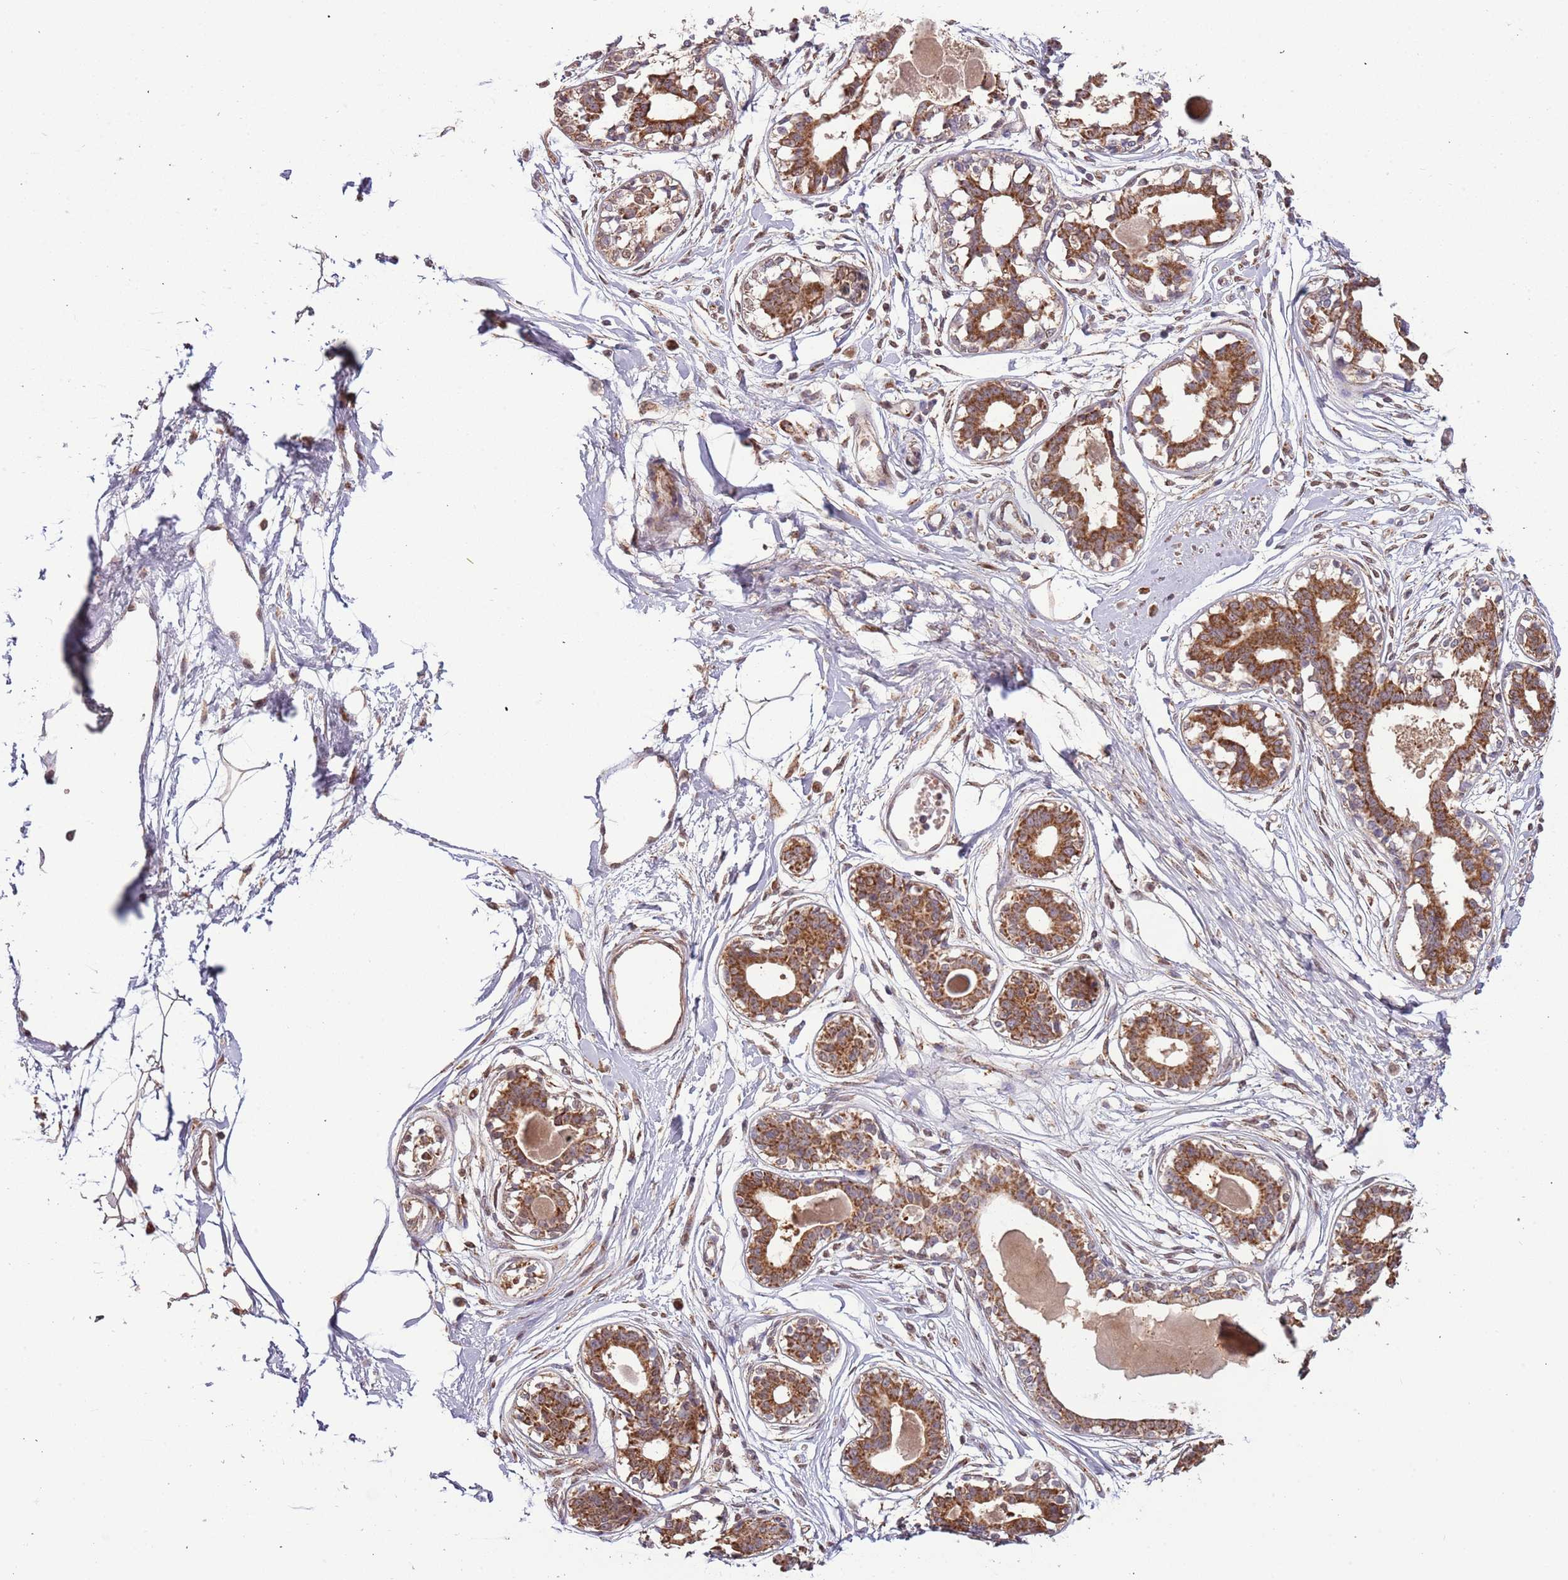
{"staining": {"intensity": "negative", "quantity": "none", "location": "none"}, "tissue": "breast", "cell_type": "Adipocytes", "image_type": "normal", "snomed": [{"axis": "morphology", "description": "Normal tissue, NOS"}, {"axis": "topography", "description": "Breast"}], "caption": "Immunohistochemistry image of unremarkable breast: breast stained with DAB (3,3'-diaminobenzidine) exhibits no significant protein staining in adipocytes.", "gene": "IL17RD", "patient": {"sex": "female", "age": 45}}